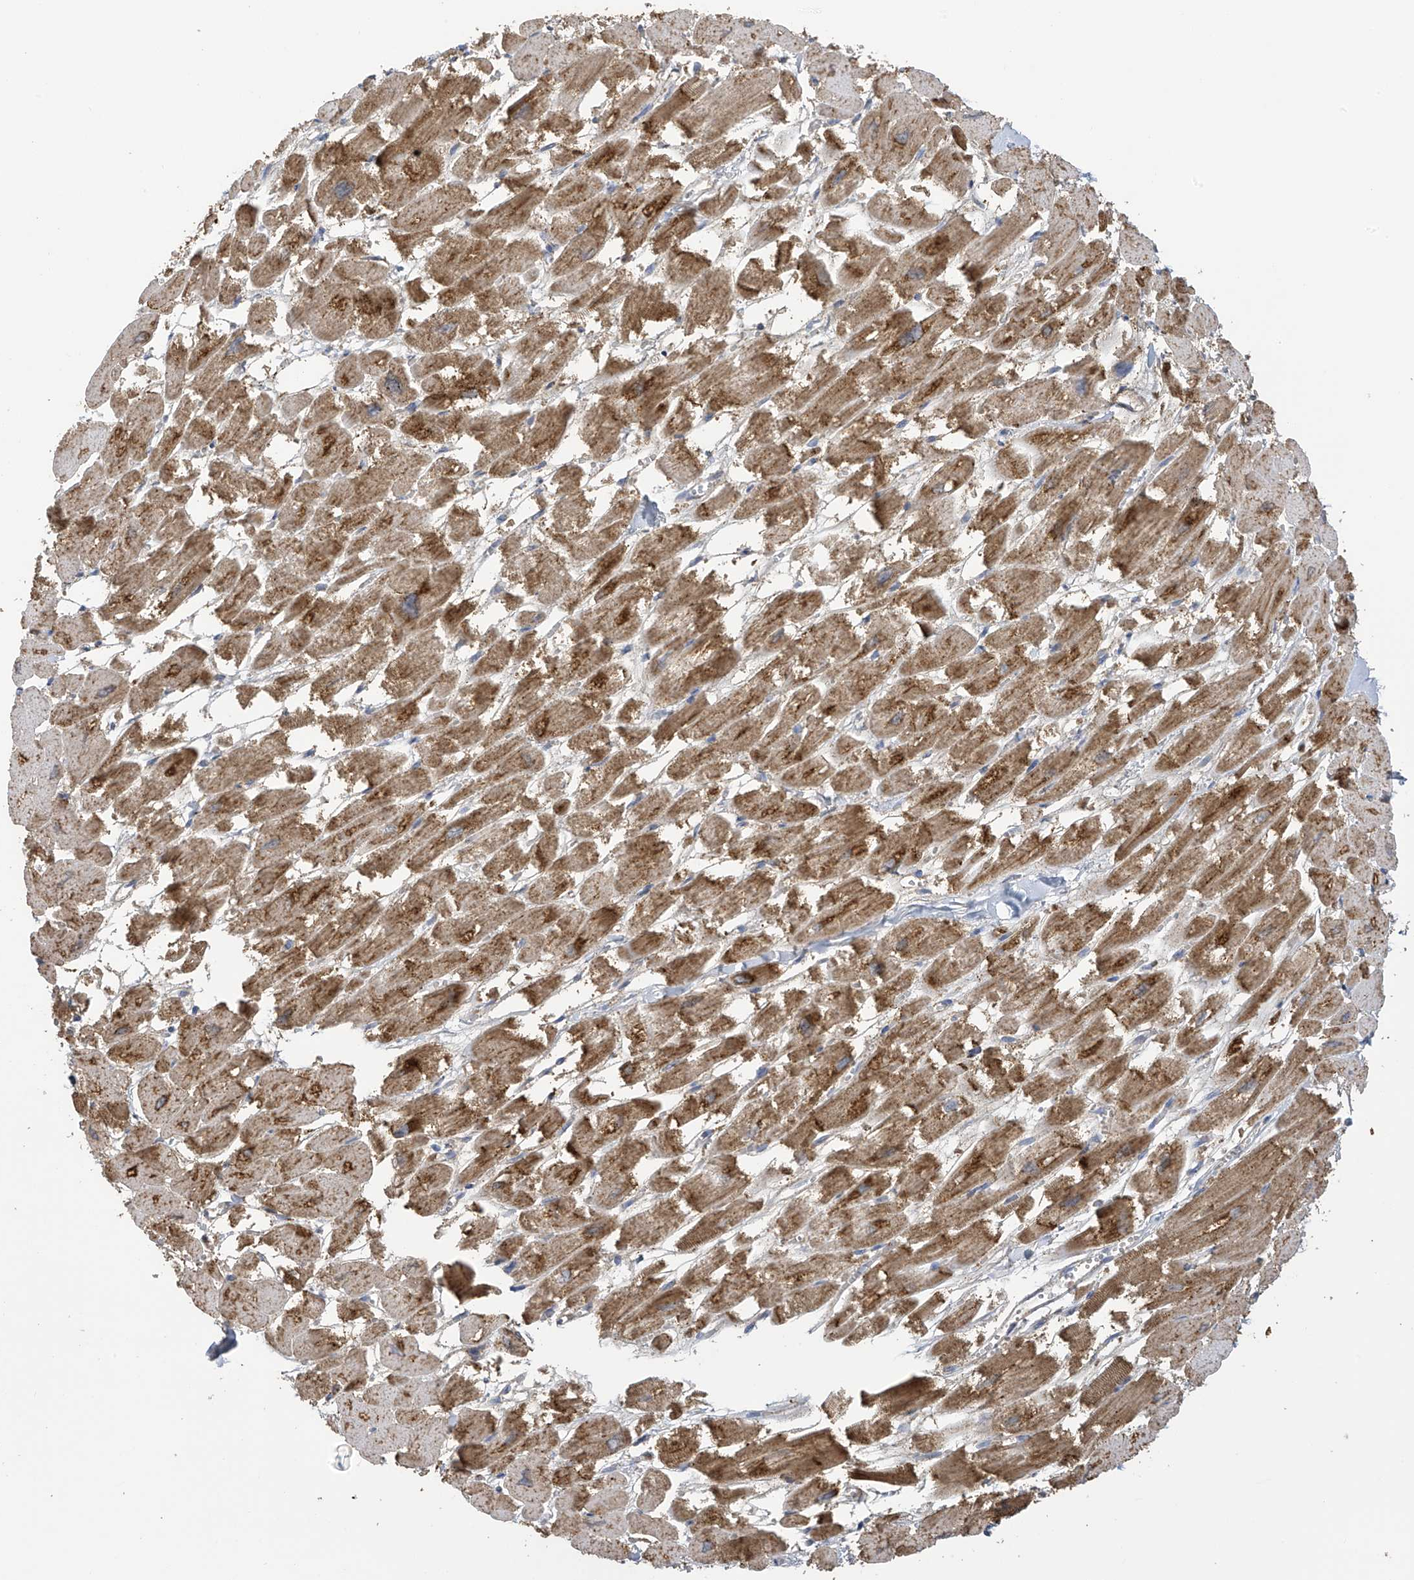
{"staining": {"intensity": "moderate", "quantity": ">75%", "location": "cytoplasmic/membranous"}, "tissue": "heart muscle", "cell_type": "Cardiomyocytes", "image_type": "normal", "snomed": [{"axis": "morphology", "description": "Normal tissue, NOS"}, {"axis": "topography", "description": "Heart"}], "caption": "Immunohistochemistry (IHC) (DAB) staining of normal heart muscle shows moderate cytoplasmic/membranous protein positivity in about >75% of cardiomyocytes.", "gene": "ITM2B", "patient": {"sex": "male", "age": 54}}